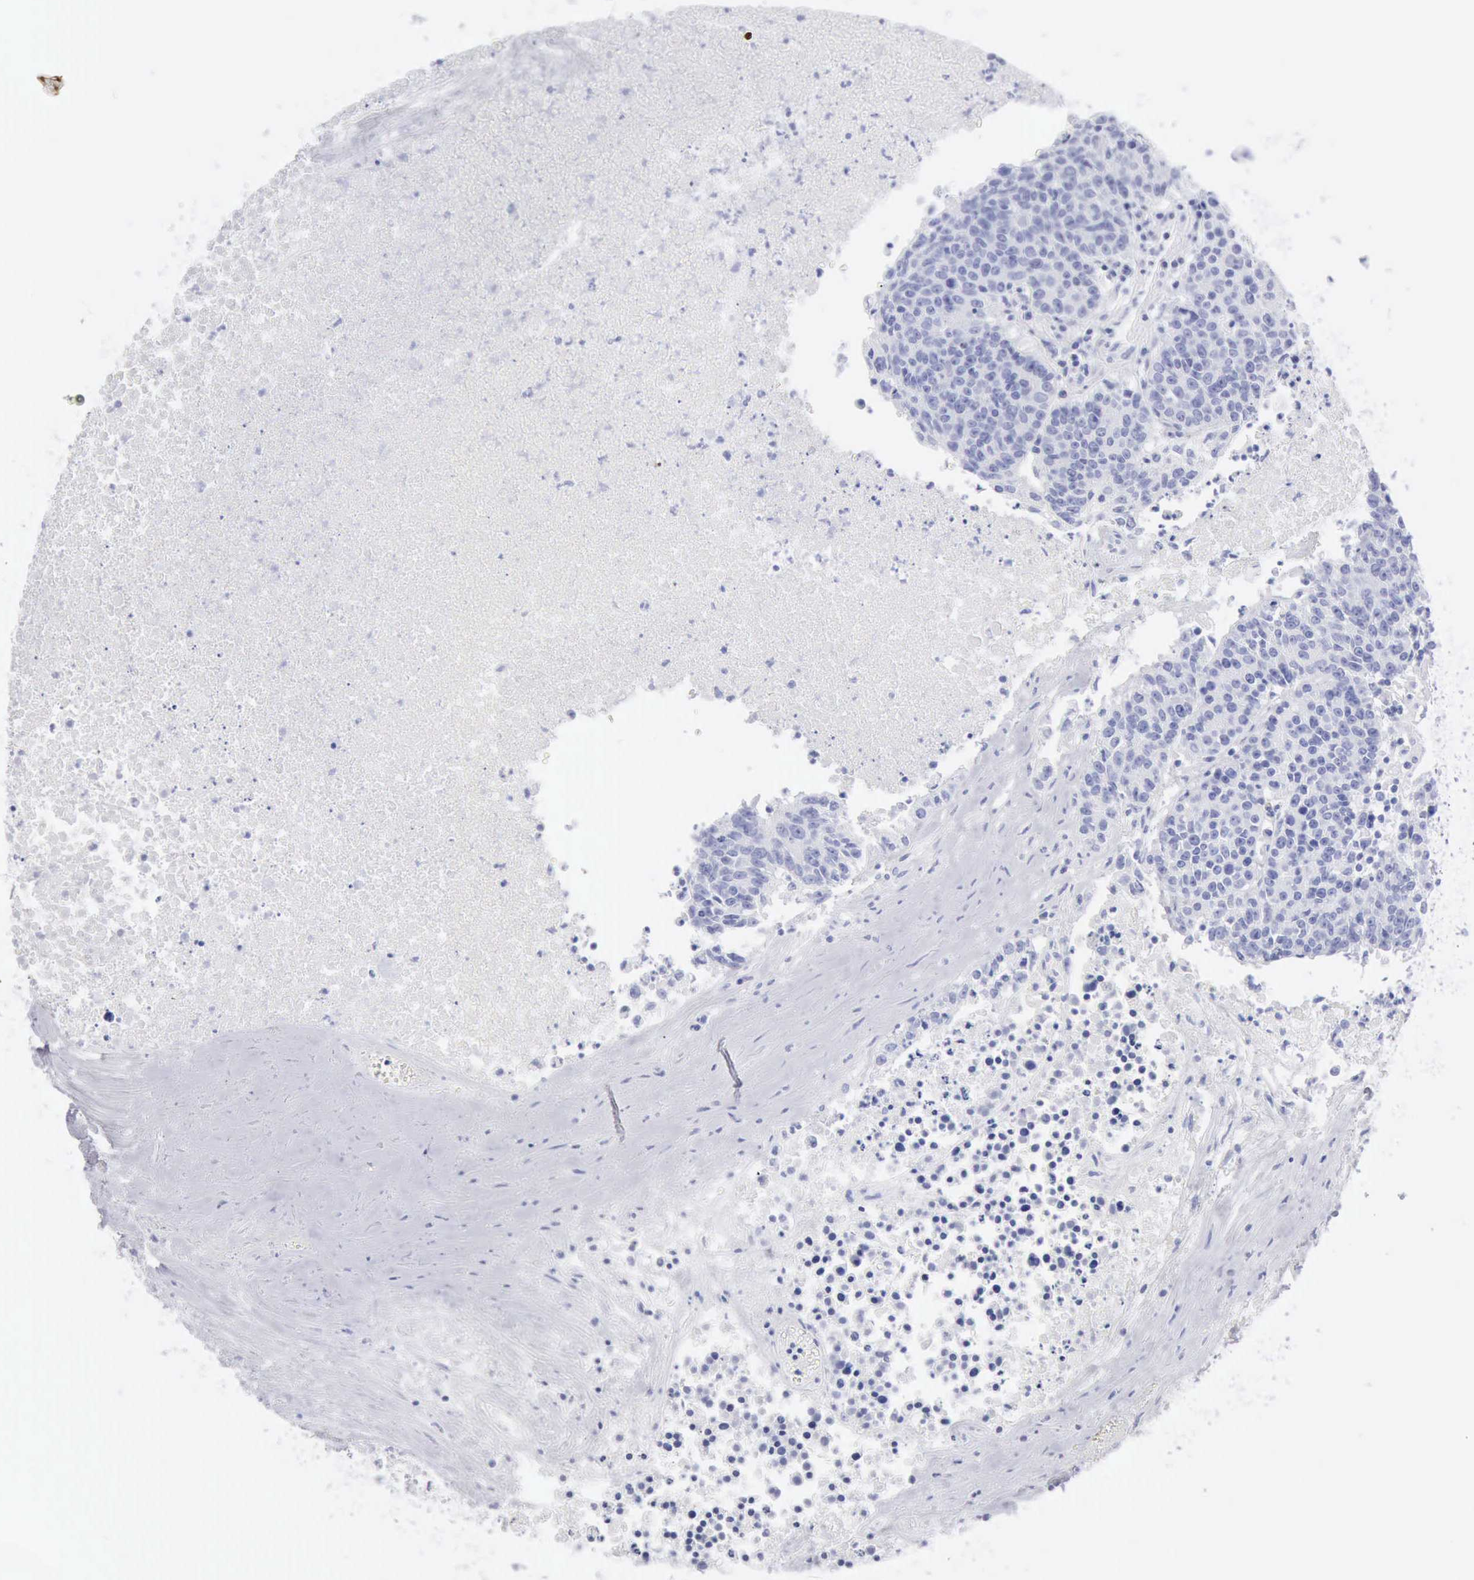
{"staining": {"intensity": "negative", "quantity": "none", "location": "none"}, "tissue": "colorectal cancer", "cell_type": "Tumor cells", "image_type": "cancer", "snomed": [{"axis": "morphology", "description": "Adenocarcinoma, NOS"}, {"axis": "topography", "description": "Colon"}], "caption": "Tumor cells show no significant positivity in colorectal cancer.", "gene": "KRT5", "patient": {"sex": "female", "age": 53}}